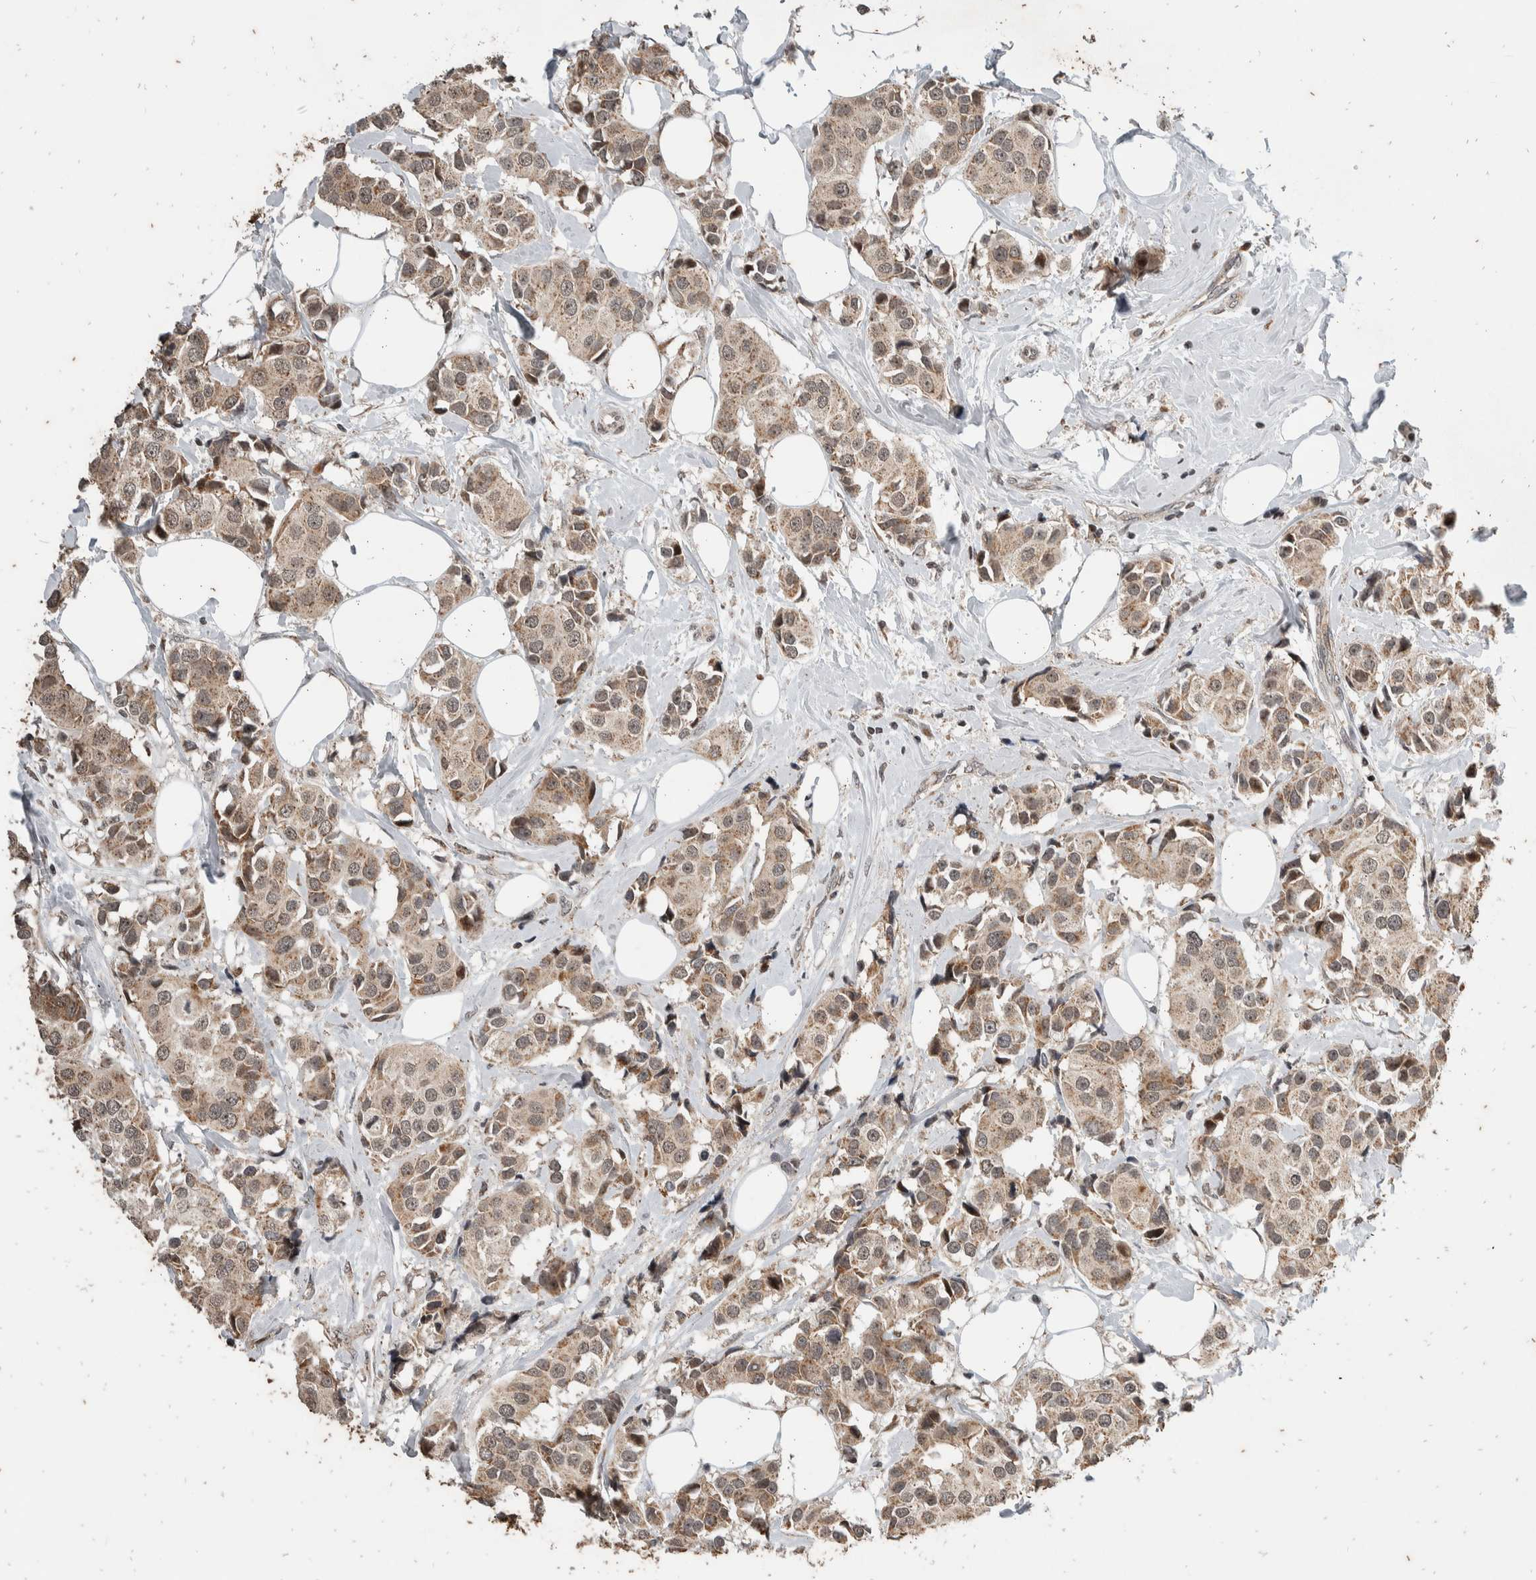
{"staining": {"intensity": "weak", "quantity": ">75%", "location": "cytoplasmic/membranous"}, "tissue": "breast cancer", "cell_type": "Tumor cells", "image_type": "cancer", "snomed": [{"axis": "morphology", "description": "Normal tissue, NOS"}, {"axis": "morphology", "description": "Duct carcinoma"}, {"axis": "topography", "description": "Breast"}], "caption": "The image exhibits staining of breast cancer, revealing weak cytoplasmic/membranous protein staining (brown color) within tumor cells.", "gene": "ATXN7L1", "patient": {"sex": "female", "age": 39}}